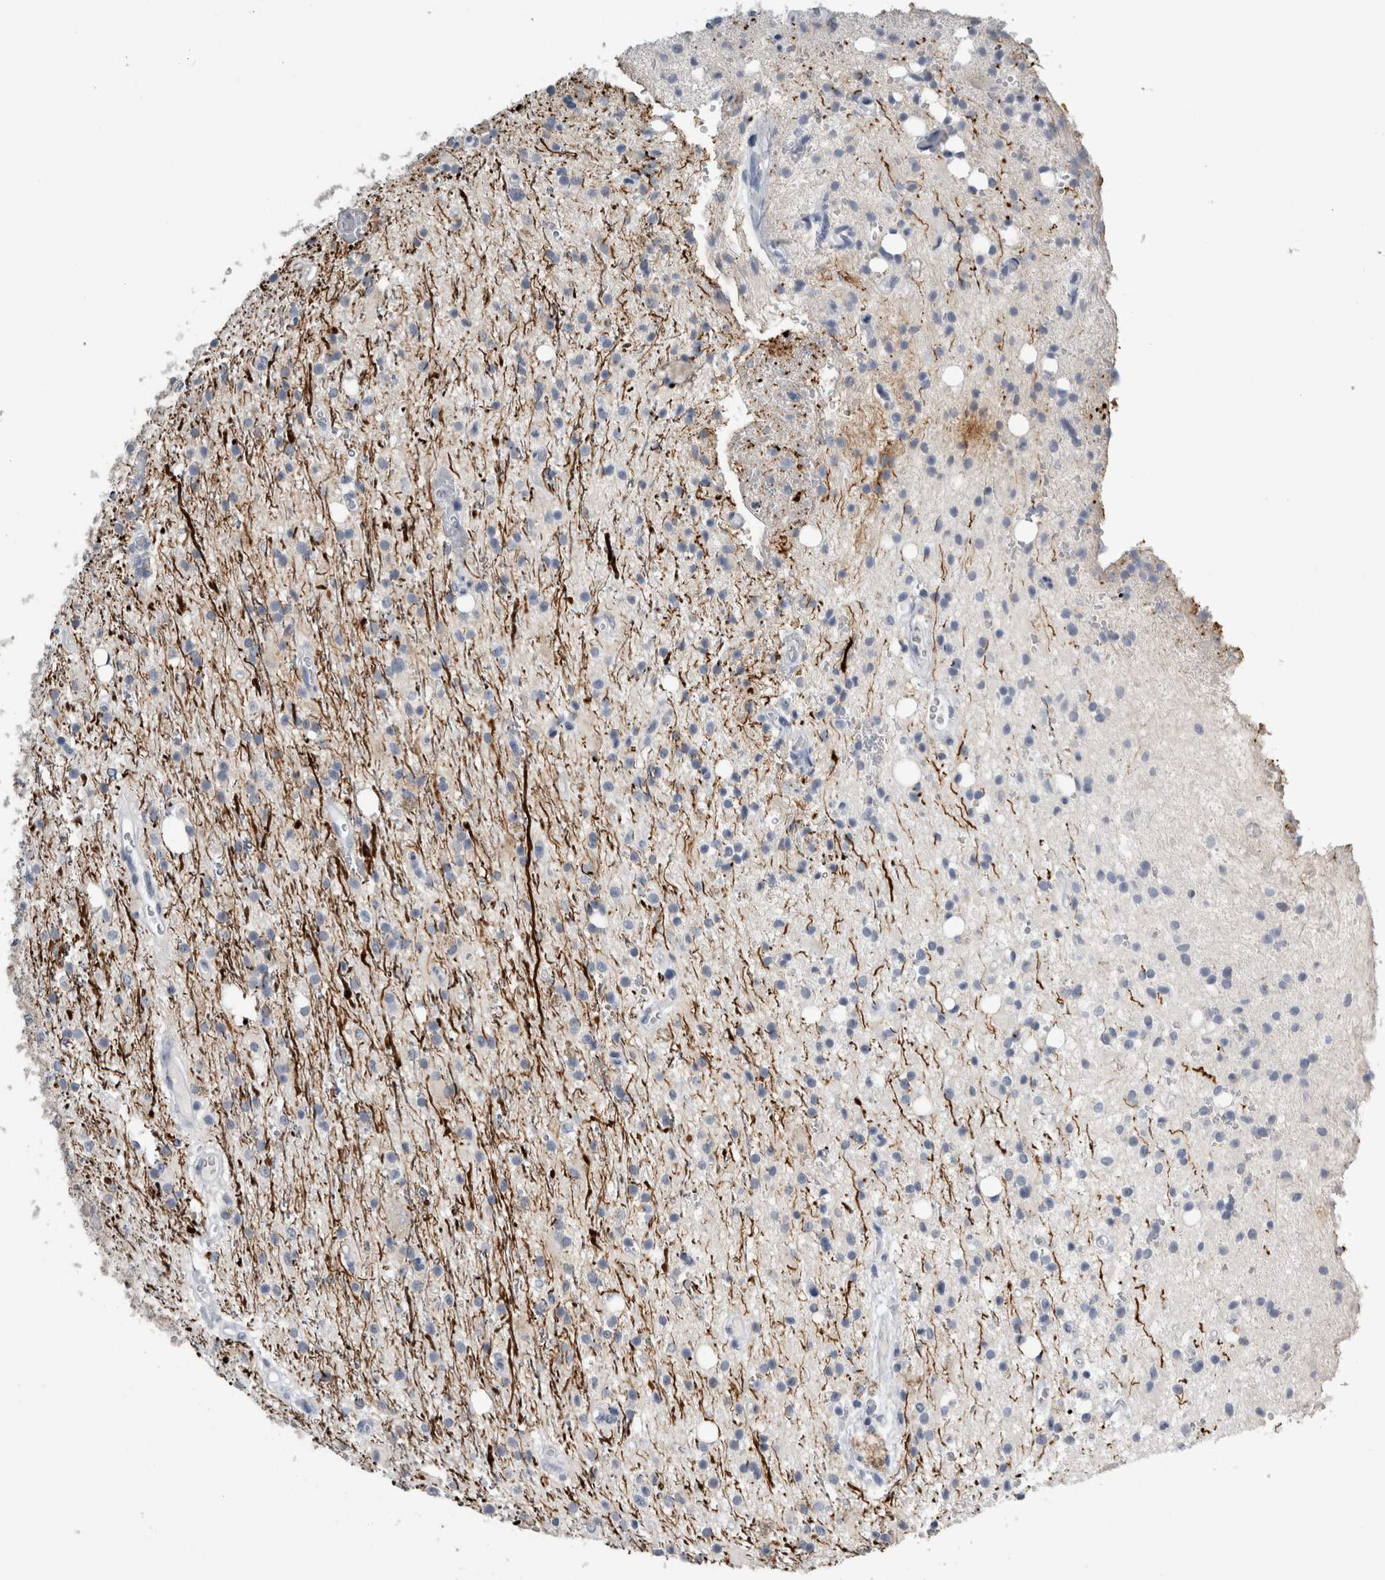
{"staining": {"intensity": "negative", "quantity": "none", "location": "none"}, "tissue": "glioma", "cell_type": "Tumor cells", "image_type": "cancer", "snomed": [{"axis": "morphology", "description": "Glioma, malignant, High grade"}, {"axis": "topography", "description": "Brain"}], "caption": "Human glioma stained for a protein using immunohistochemistry (IHC) demonstrates no staining in tumor cells.", "gene": "NEFM", "patient": {"sex": "male", "age": 47}}